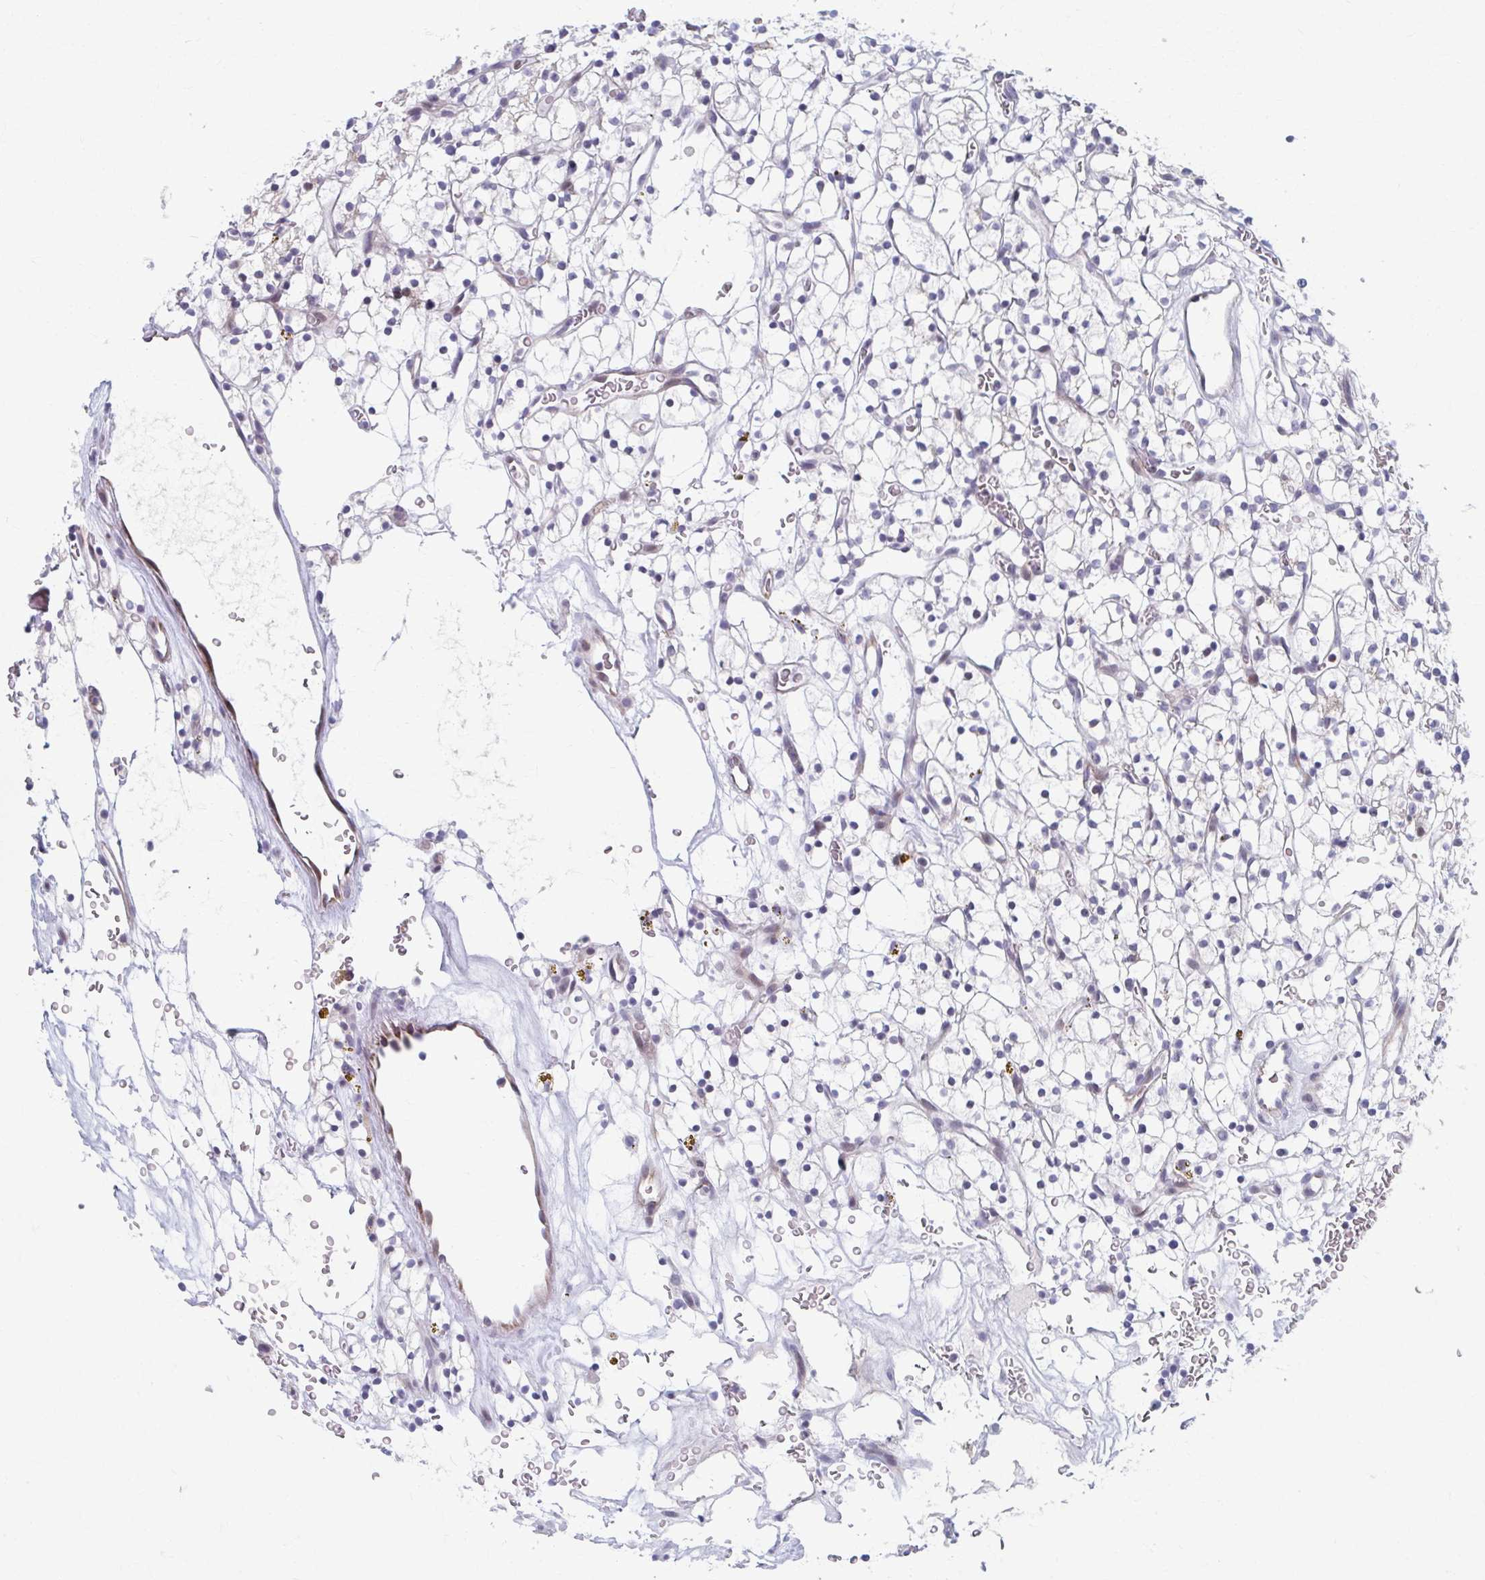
{"staining": {"intensity": "negative", "quantity": "none", "location": "none"}, "tissue": "renal cancer", "cell_type": "Tumor cells", "image_type": "cancer", "snomed": [{"axis": "morphology", "description": "Adenocarcinoma, NOS"}, {"axis": "topography", "description": "Kidney"}], "caption": "Protein analysis of adenocarcinoma (renal) shows no significant staining in tumor cells. The staining was performed using DAB to visualize the protein expression in brown, while the nuclei were stained in blue with hematoxylin (Magnification: 20x).", "gene": "ABHD16B", "patient": {"sex": "female", "age": 64}}